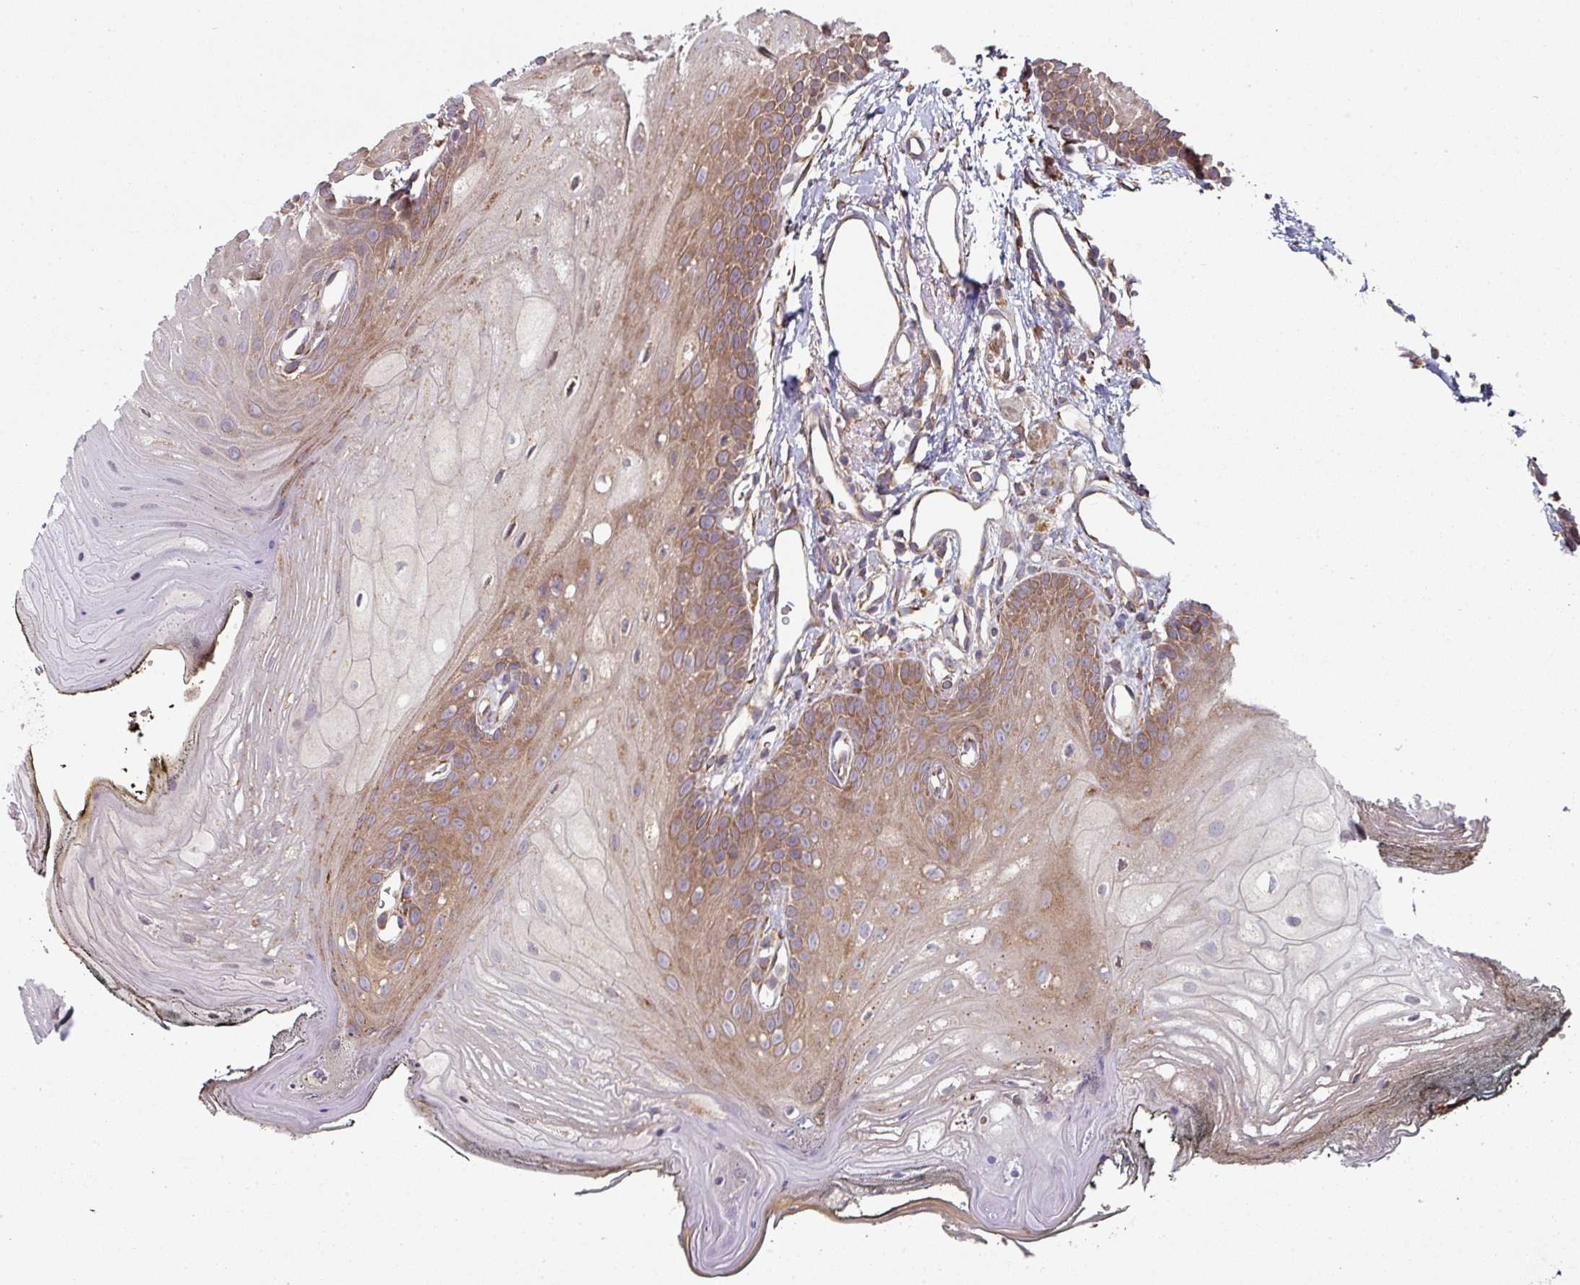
{"staining": {"intensity": "moderate", "quantity": ">75%", "location": "cytoplasmic/membranous"}, "tissue": "oral mucosa", "cell_type": "Squamous epithelial cells", "image_type": "normal", "snomed": [{"axis": "morphology", "description": "Normal tissue, NOS"}, {"axis": "morphology", "description": "Squamous cell carcinoma, NOS"}, {"axis": "topography", "description": "Oral tissue"}, {"axis": "topography", "description": "Head-Neck"}], "caption": "A brown stain highlights moderate cytoplasmic/membranous positivity of a protein in squamous epithelial cells of unremarkable oral mucosa.", "gene": "FAT4", "patient": {"sex": "female", "age": 81}}